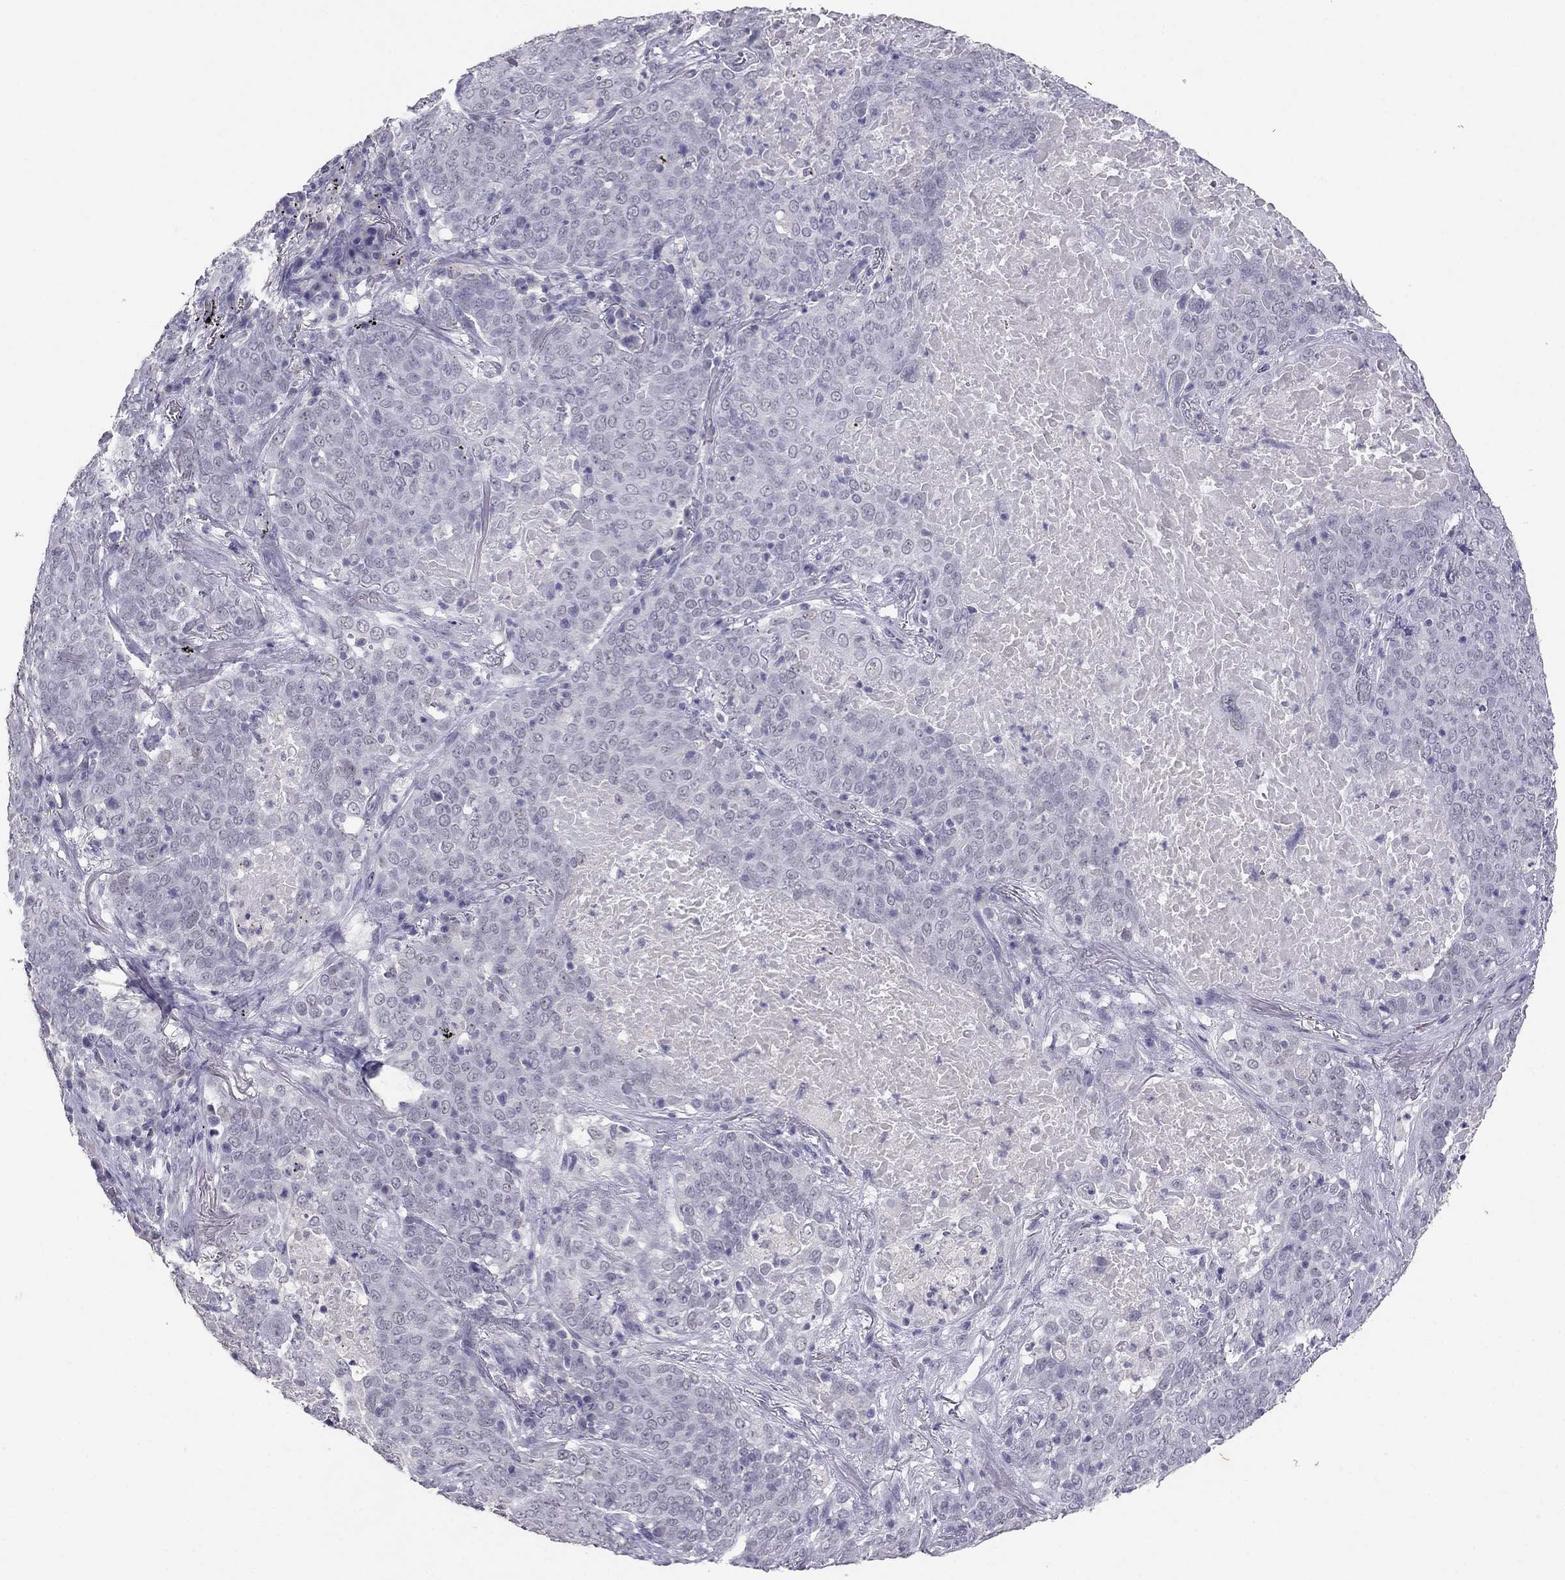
{"staining": {"intensity": "negative", "quantity": "none", "location": "none"}, "tissue": "lung cancer", "cell_type": "Tumor cells", "image_type": "cancer", "snomed": [{"axis": "morphology", "description": "Squamous cell carcinoma, NOS"}, {"axis": "topography", "description": "Lung"}], "caption": "Lung squamous cell carcinoma was stained to show a protein in brown. There is no significant positivity in tumor cells. (DAB (3,3'-diaminobenzidine) immunohistochemistry (IHC), high magnification).", "gene": "PSMB11", "patient": {"sex": "male", "age": 82}}